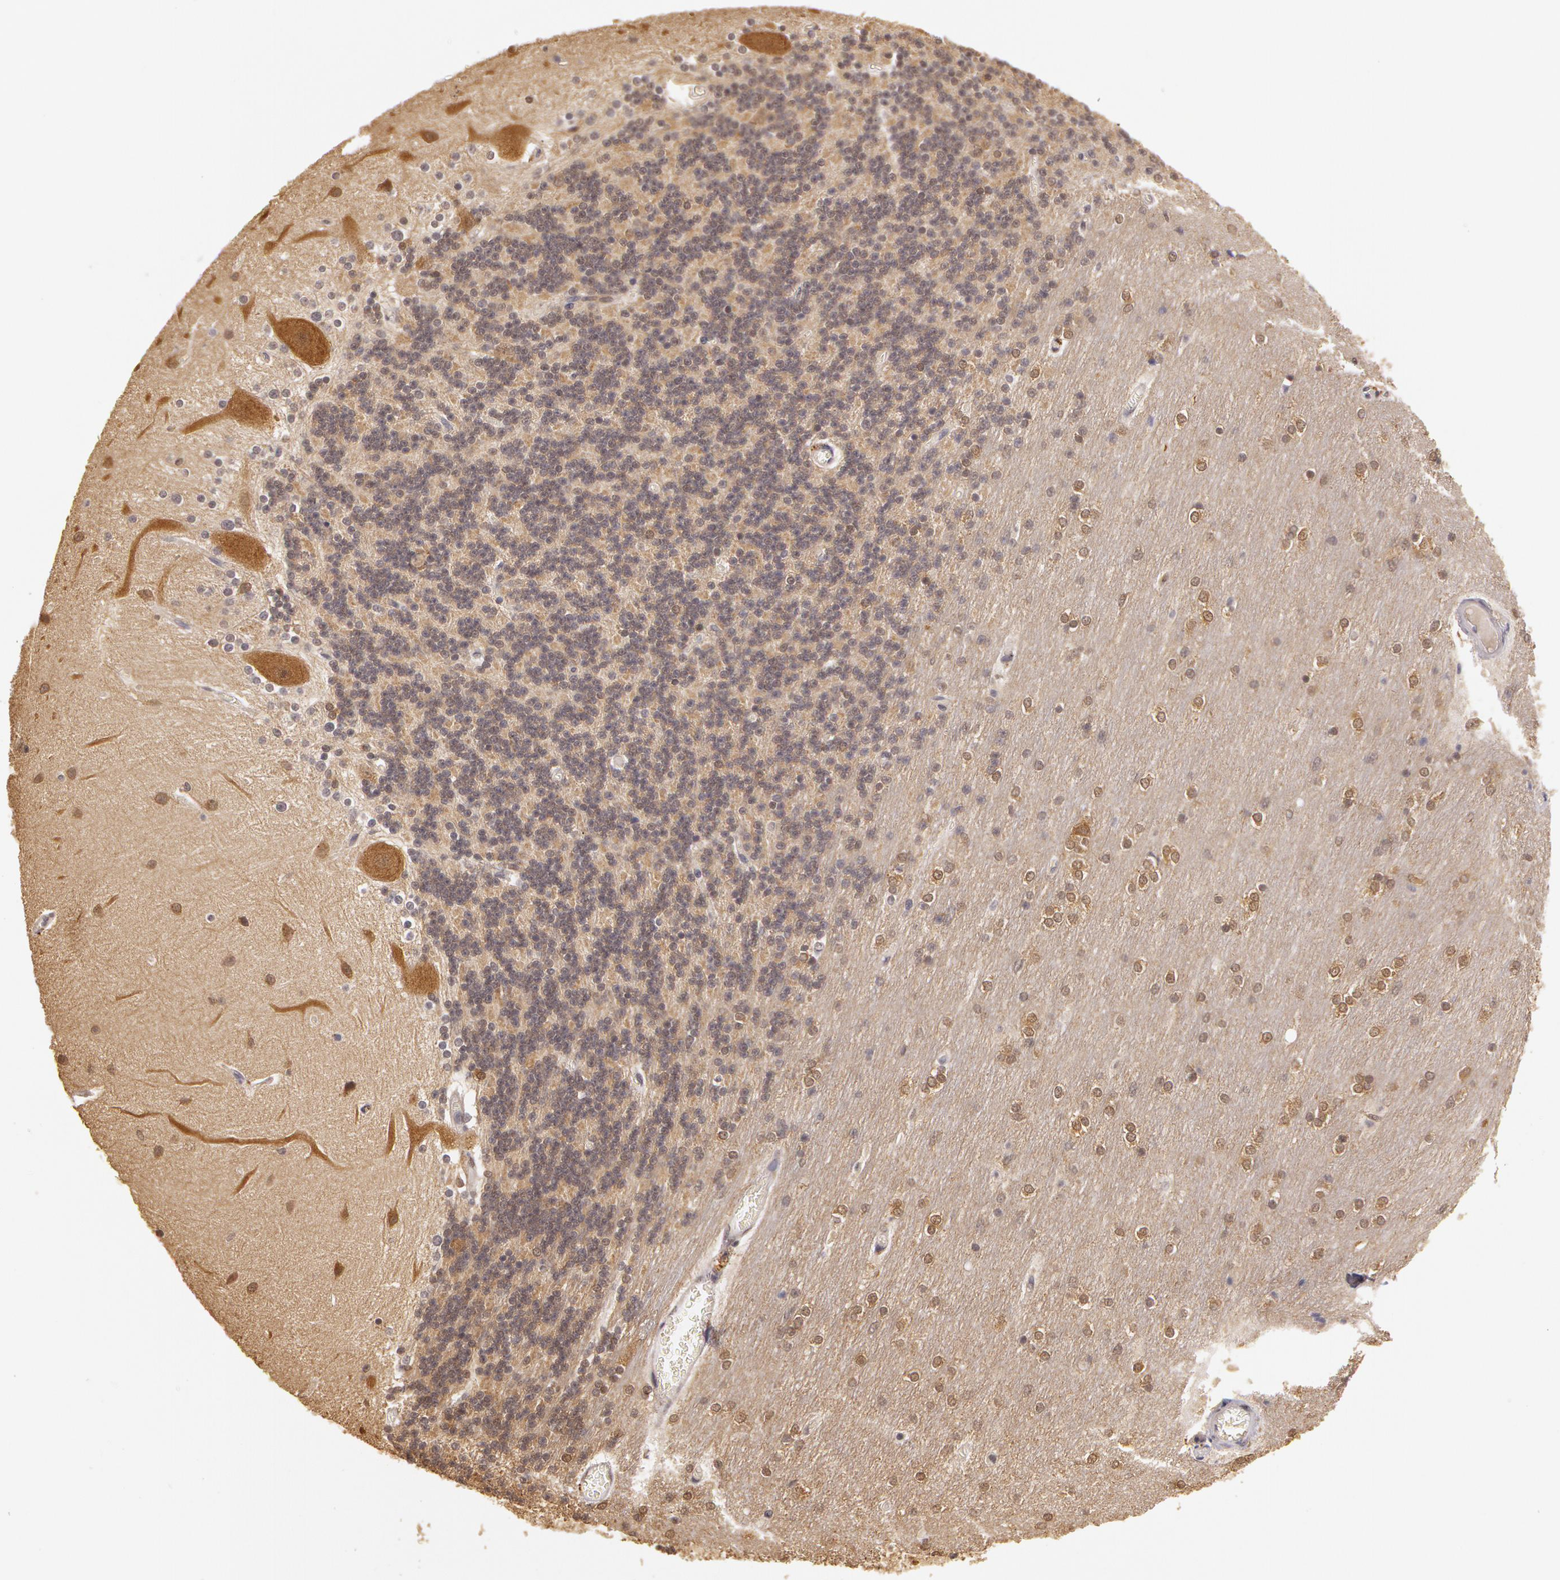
{"staining": {"intensity": "negative", "quantity": "none", "location": "none"}, "tissue": "cerebellum", "cell_type": "Cells in granular layer", "image_type": "normal", "snomed": [{"axis": "morphology", "description": "Normal tissue, NOS"}, {"axis": "topography", "description": "Cerebellum"}], "caption": "Cells in granular layer show no significant staining in normal cerebellum. Nuclei are stained in blue.", "gene": "AHSA1", "patient": {"sex": "female", "age": 54}}